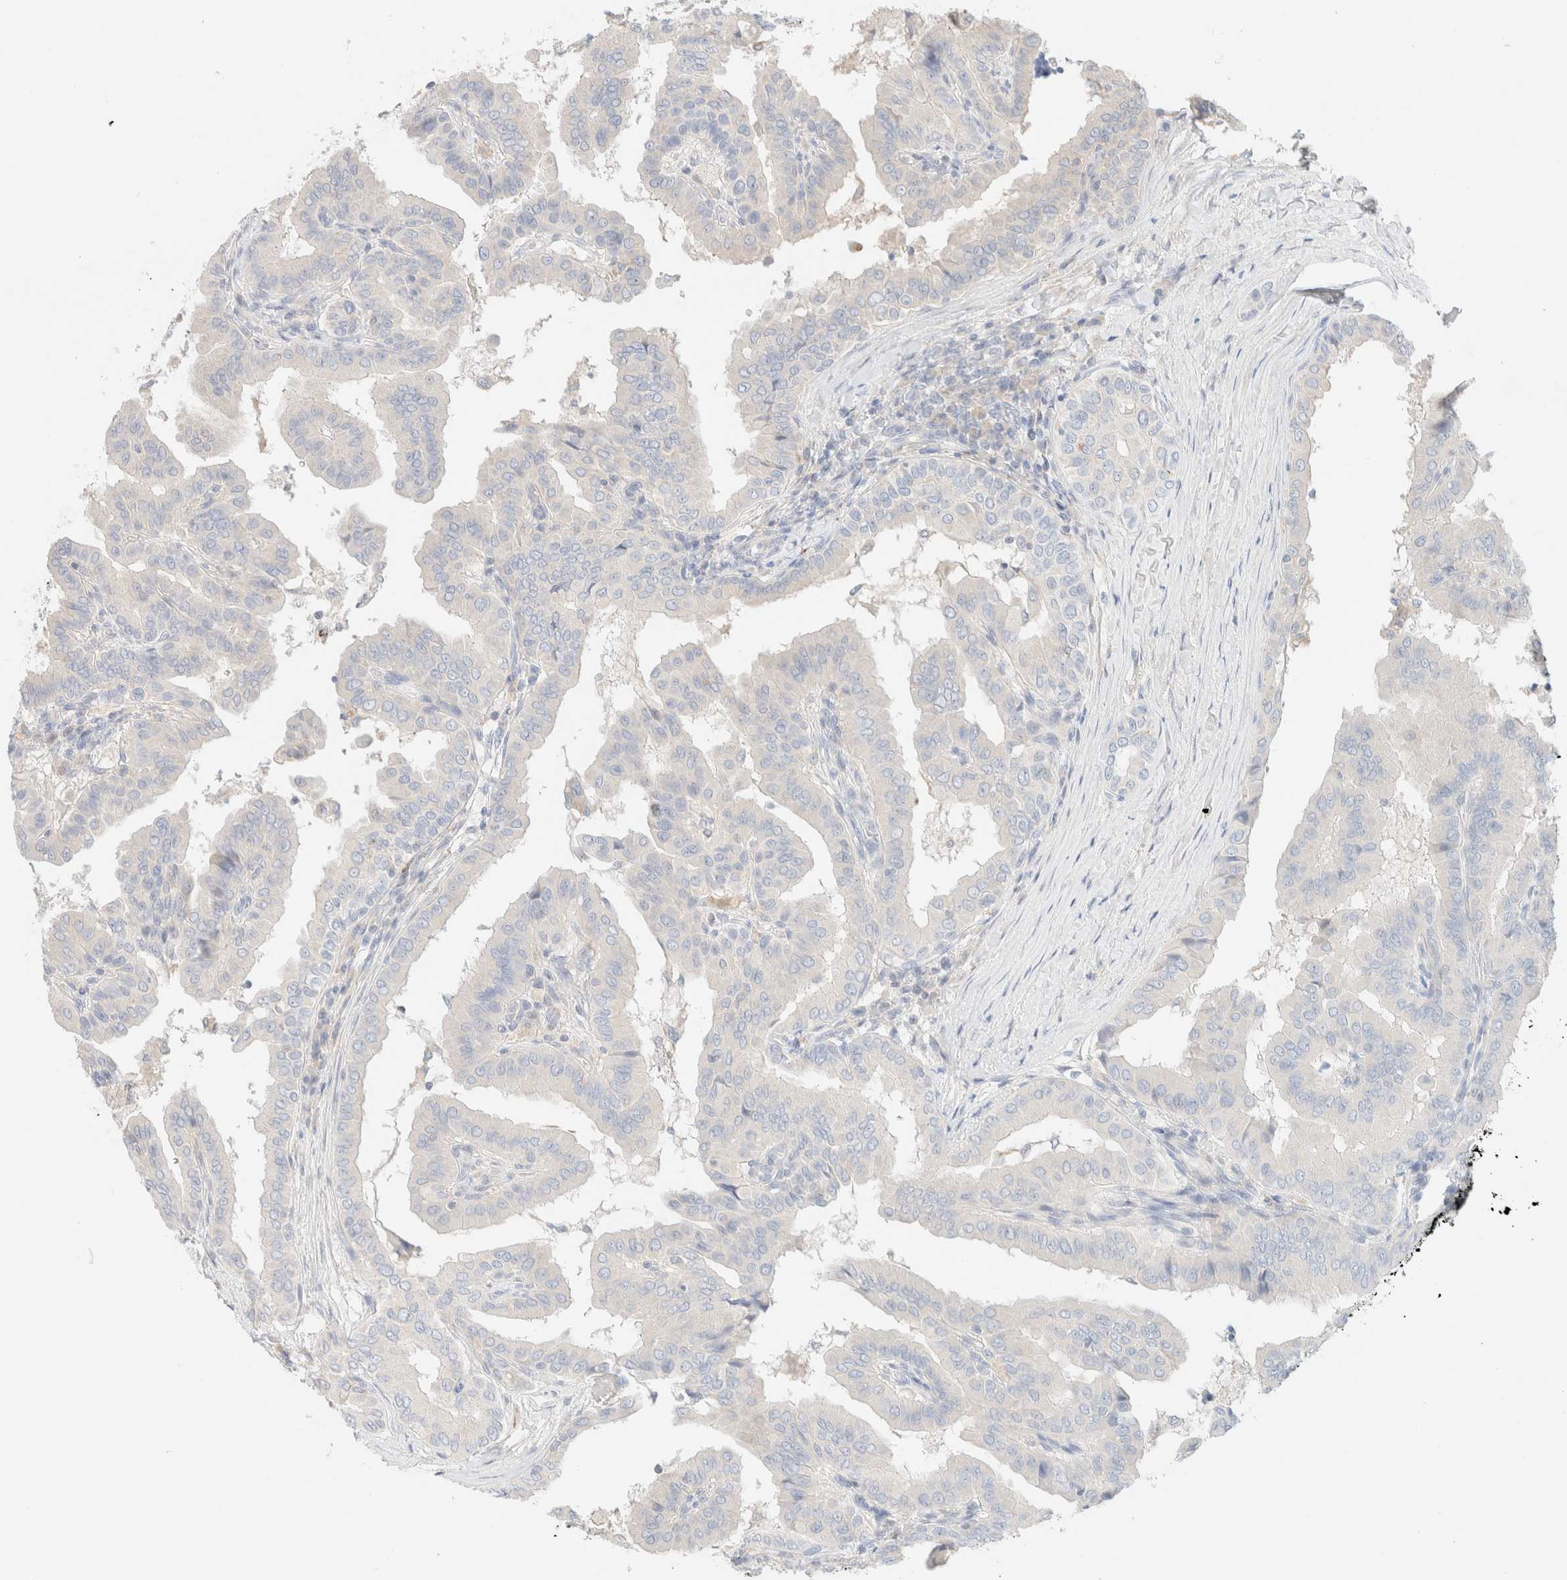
{"staining": {"intensity": "negative", "quantity": "none", "location": "none"}, "tissue": "thyroid cancer", "cell_type": "Tumor cells", "image_type": "cancer", "snomed": [{"axis": "morphology", "description": "Papillary adenocarcinoma, NOS"}, {"axis": "topography", "description": "Thyroid gland"}], "caption": "A high-resolution histopathology image shows IHC staining of thyroid cancer (papillary adenocarcinoma), which demonstrates no significant expression in tumor cells. The staining was performed using DAB (3,3'-diaminobenzidine) to visualize the protein expression in brown, while the nuclei were stained in blue with hematoxylin (Magnification: 20x).", "gene": "SARM1", "patient": {"sex": "male", "age": 33}}